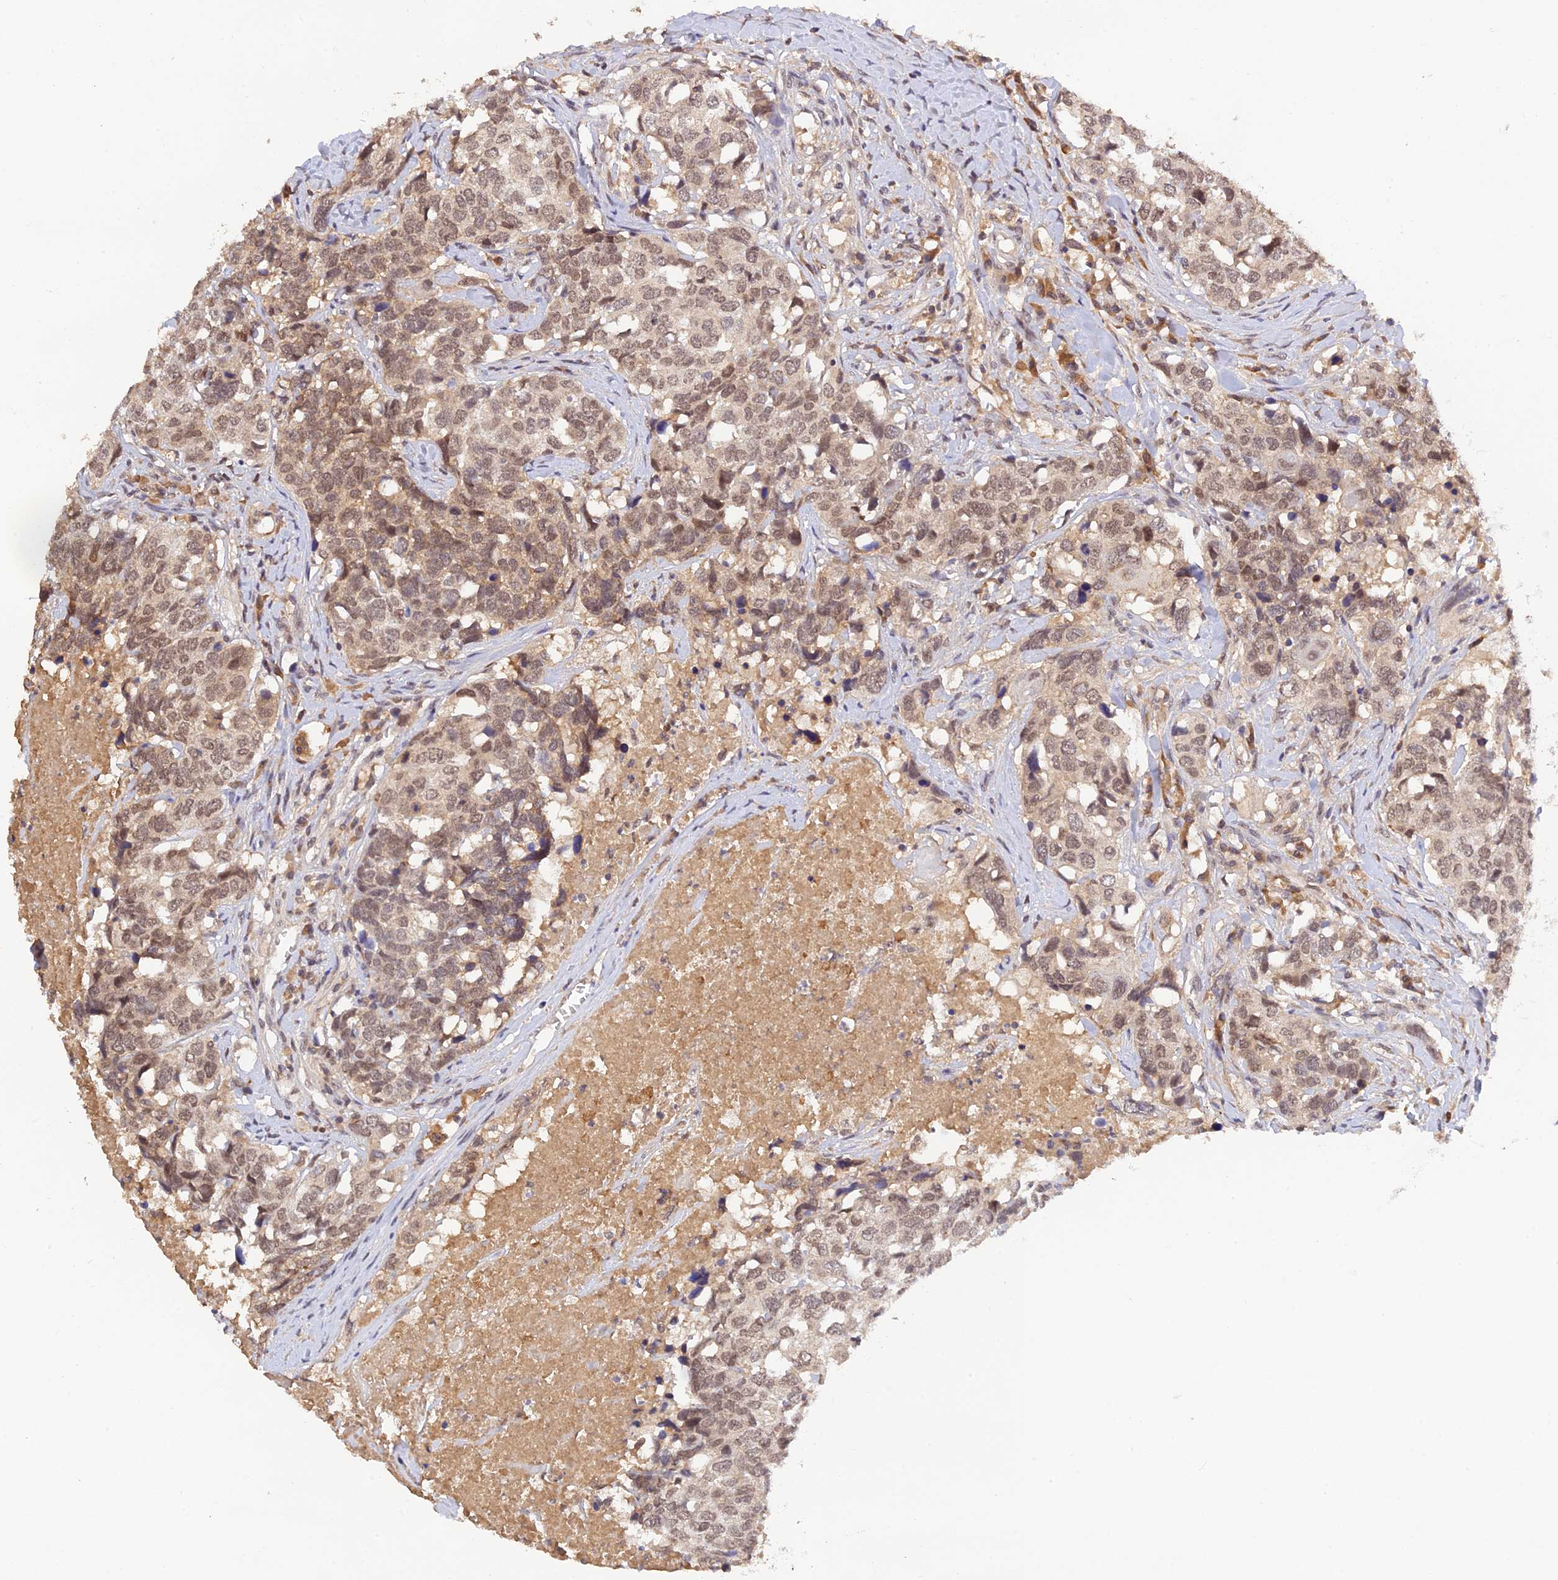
{"staining": {"intensity": "moderate", "quantity": ">75%", "location": "nuclear"}, "tissue": "head and neck cancer", "cell_type": "Tumor cells", "image_type": "cancer", "snomed": [{"axis": "morphology", "description": "Squamous cell carcinoma, NOS"}, {"axis": "topography", "description": "Head-Neck"}], "caption": "Brown immunohistochemical staining in head and neck squamous cell carcinoma shows moderate nuclear staining in approximately >75% of tumor cells. Immunohistochemistry (ihc) stains the protein in brown and the nuclei are stained blue.", "gene": "ZNF436", "patient": {"sex": "male", "age": 66}}